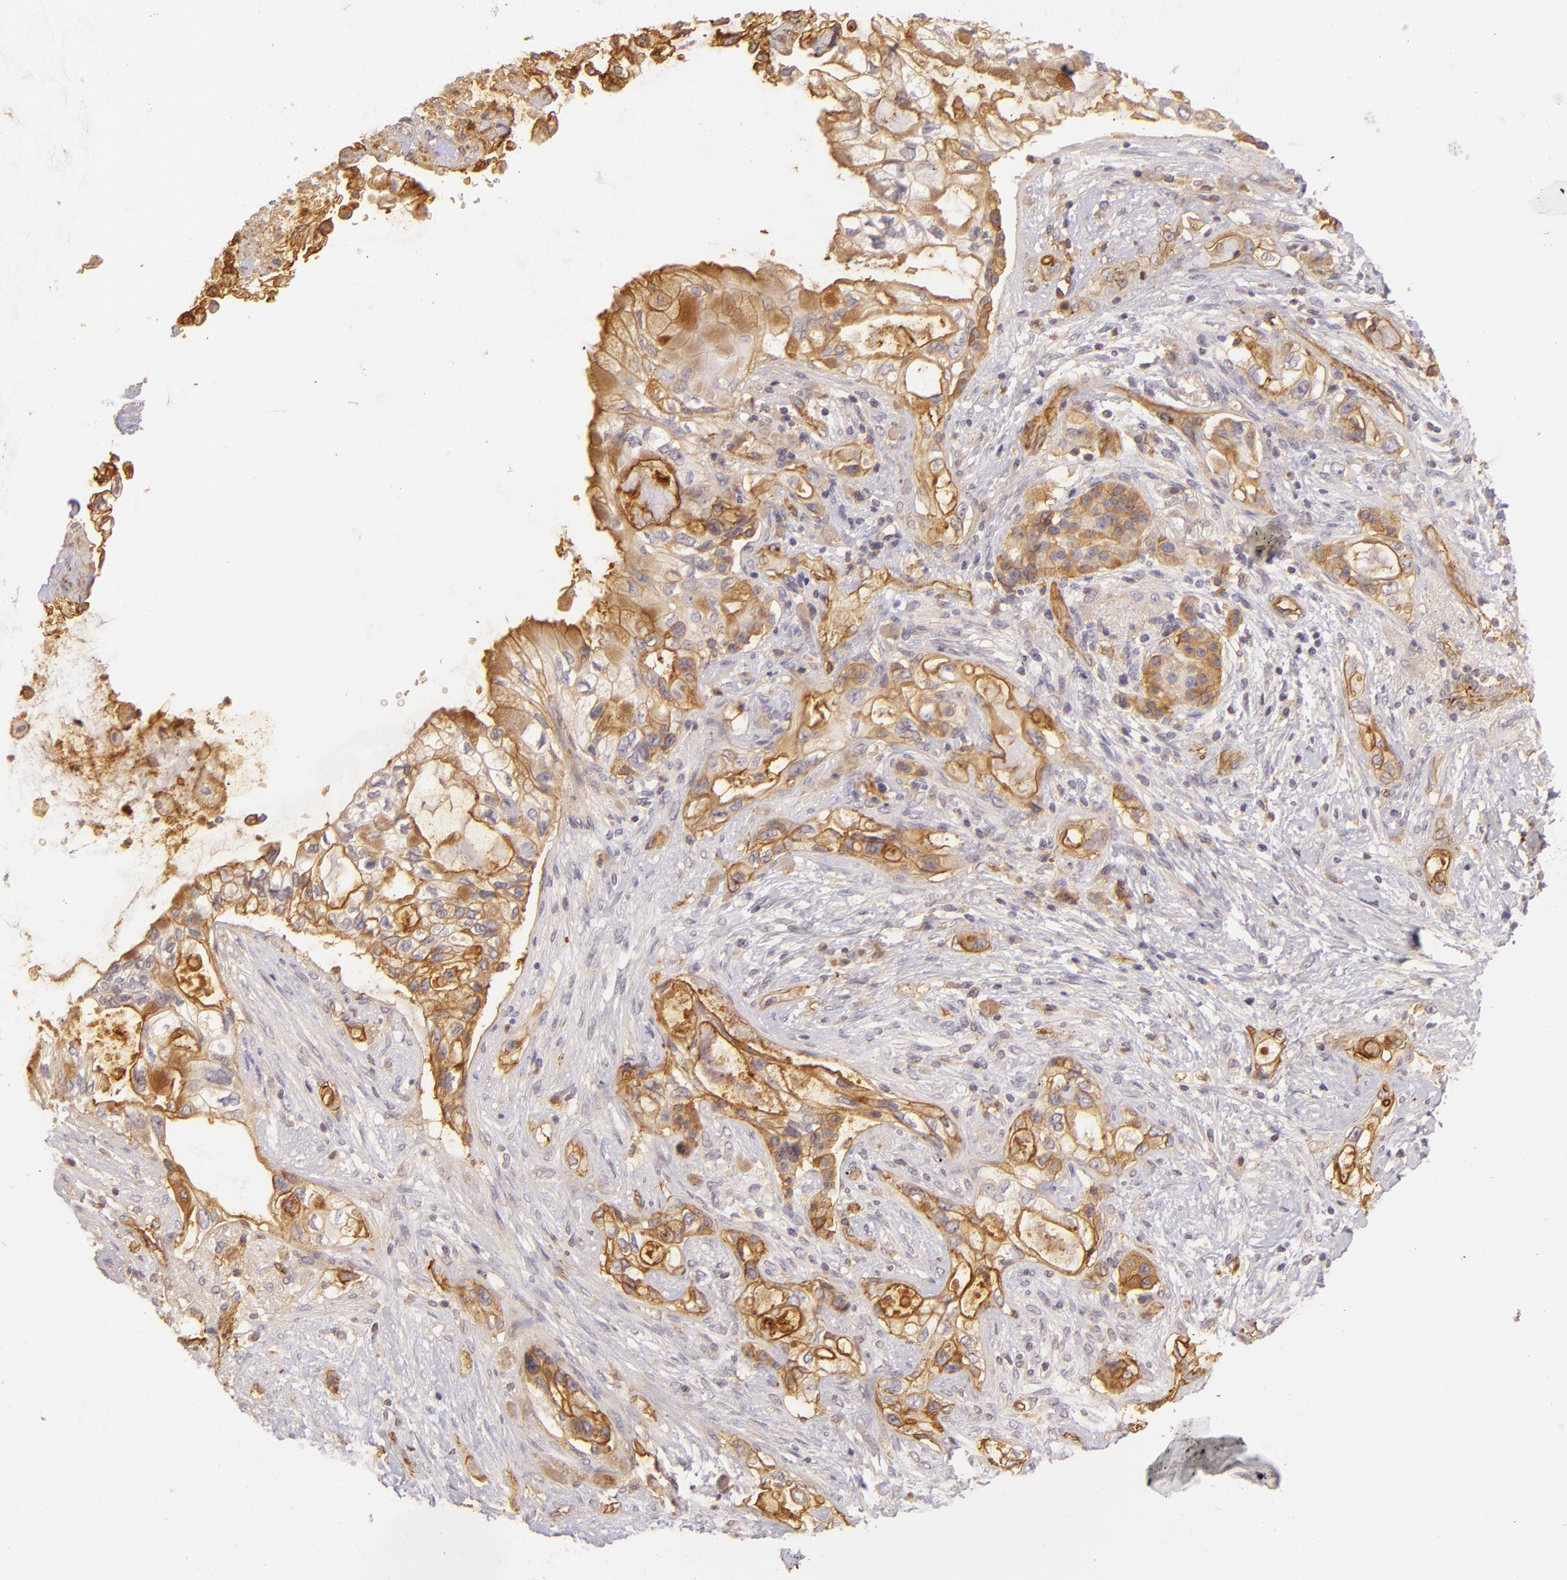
{"staining": {"intensity": "moderate", "quantity": "25%-75%", "location": "cytoplasmic/membranous"}, "tissue": "pancreatic cancer", "cell_type": "Tumor cells", "image_type": "cancer", "snomed": [{"axis": "morphology", "description": "Adenocarcinoma, NOS"}, {"axis": "topography", "description": "Pancreas"}], "caption": "Pancreatic adenocarcinoma stained with a protein marker exhibits moderate staining in tumor cells.", "gene": "CD59", "patient": {"sex": "female", "age": 70}}